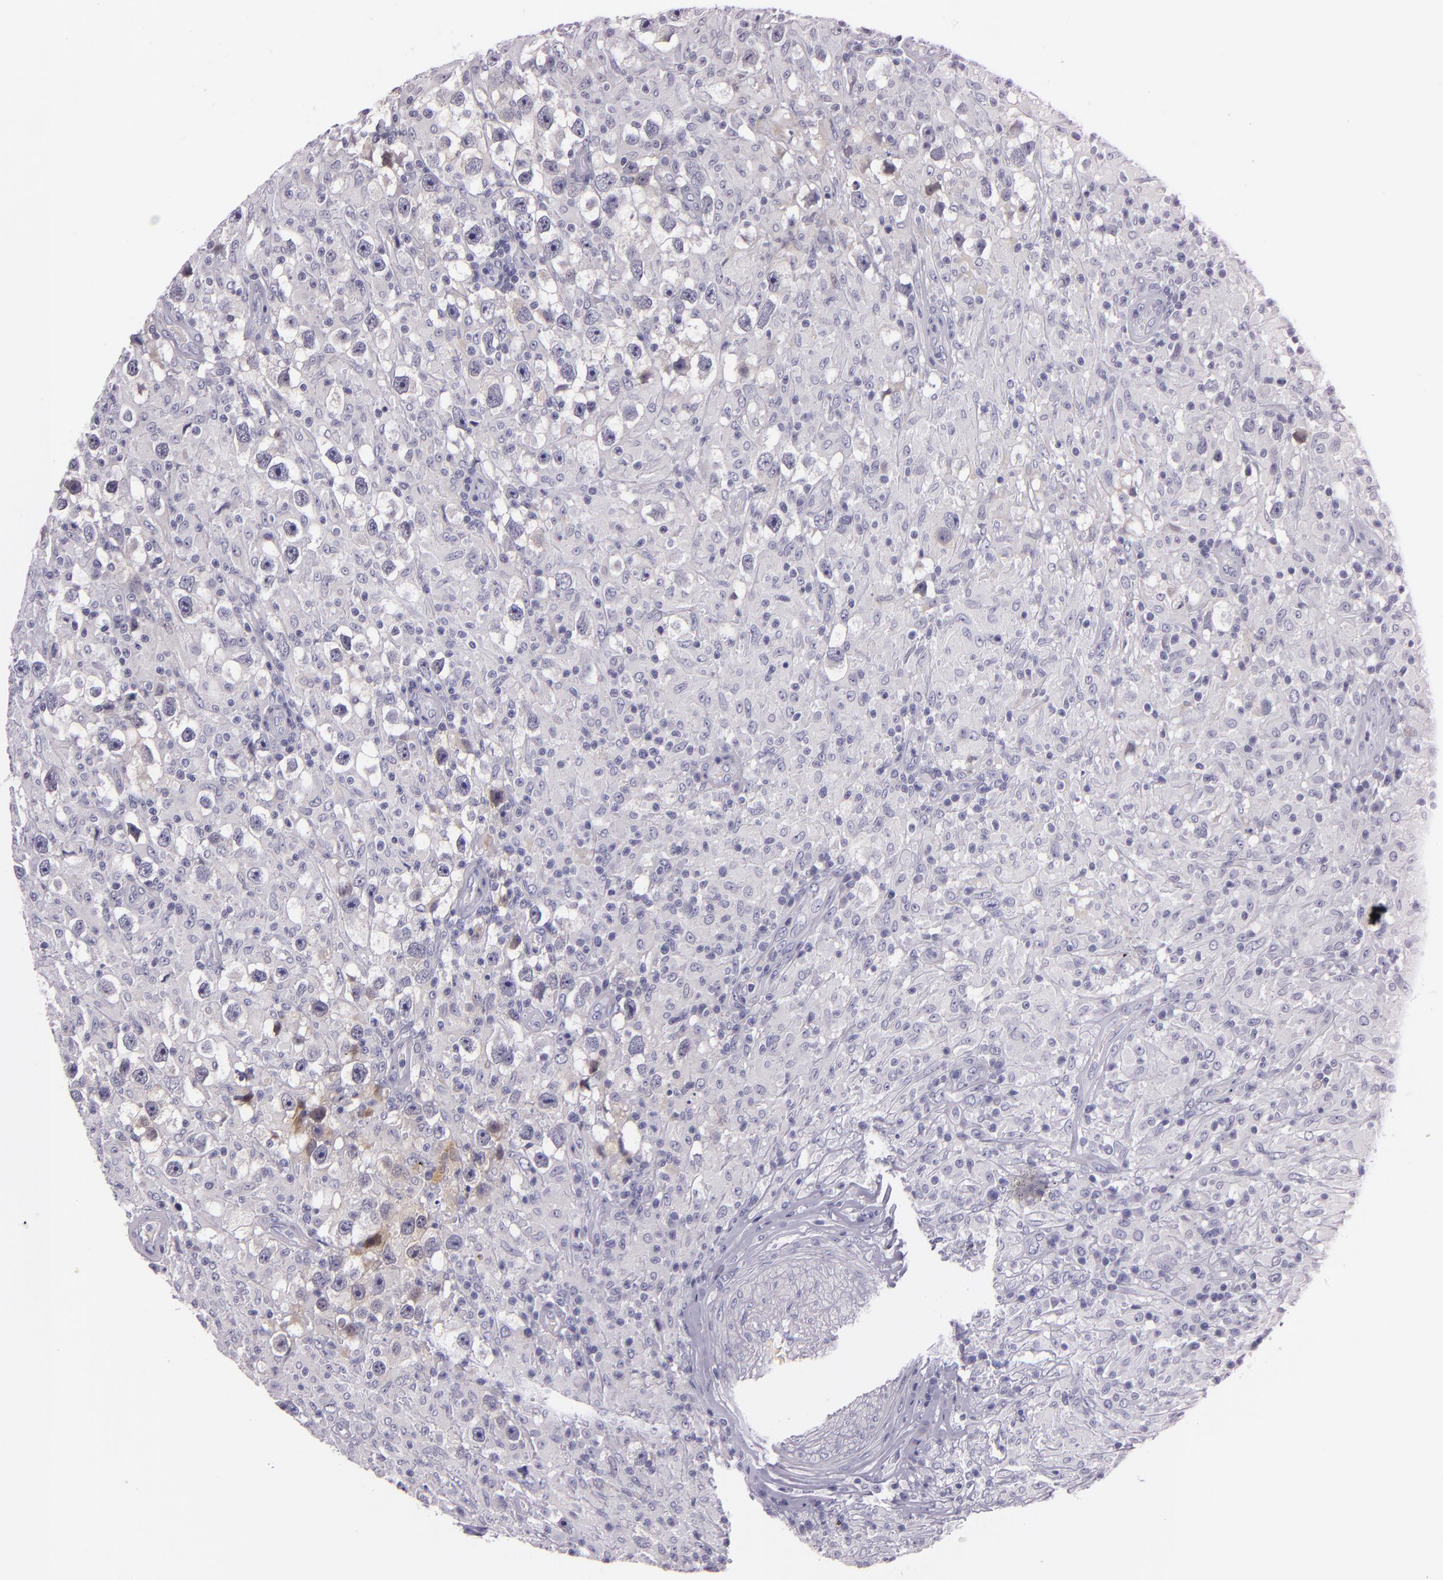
{"staining": {"intensity": "negative", "quantity": "none", "location": "none"}, "tissue": "testis cancer", "cell_type": "Tumor cells", "image_type": "cancer", "snomed": [{"axis": "morphology", "description": "Seminoma, NOS"}, {"axis": "topography", "description": "Testis"}], "caption": "Immunohistochemical staining of seminoma (testis) shows no significant positivity in tumor cells. (DAB (3,3'-diaminobenzidine) IHC, high magnification).", "gene": "HSP90AA1", "patient": {"sex": "male", "age": 34}}